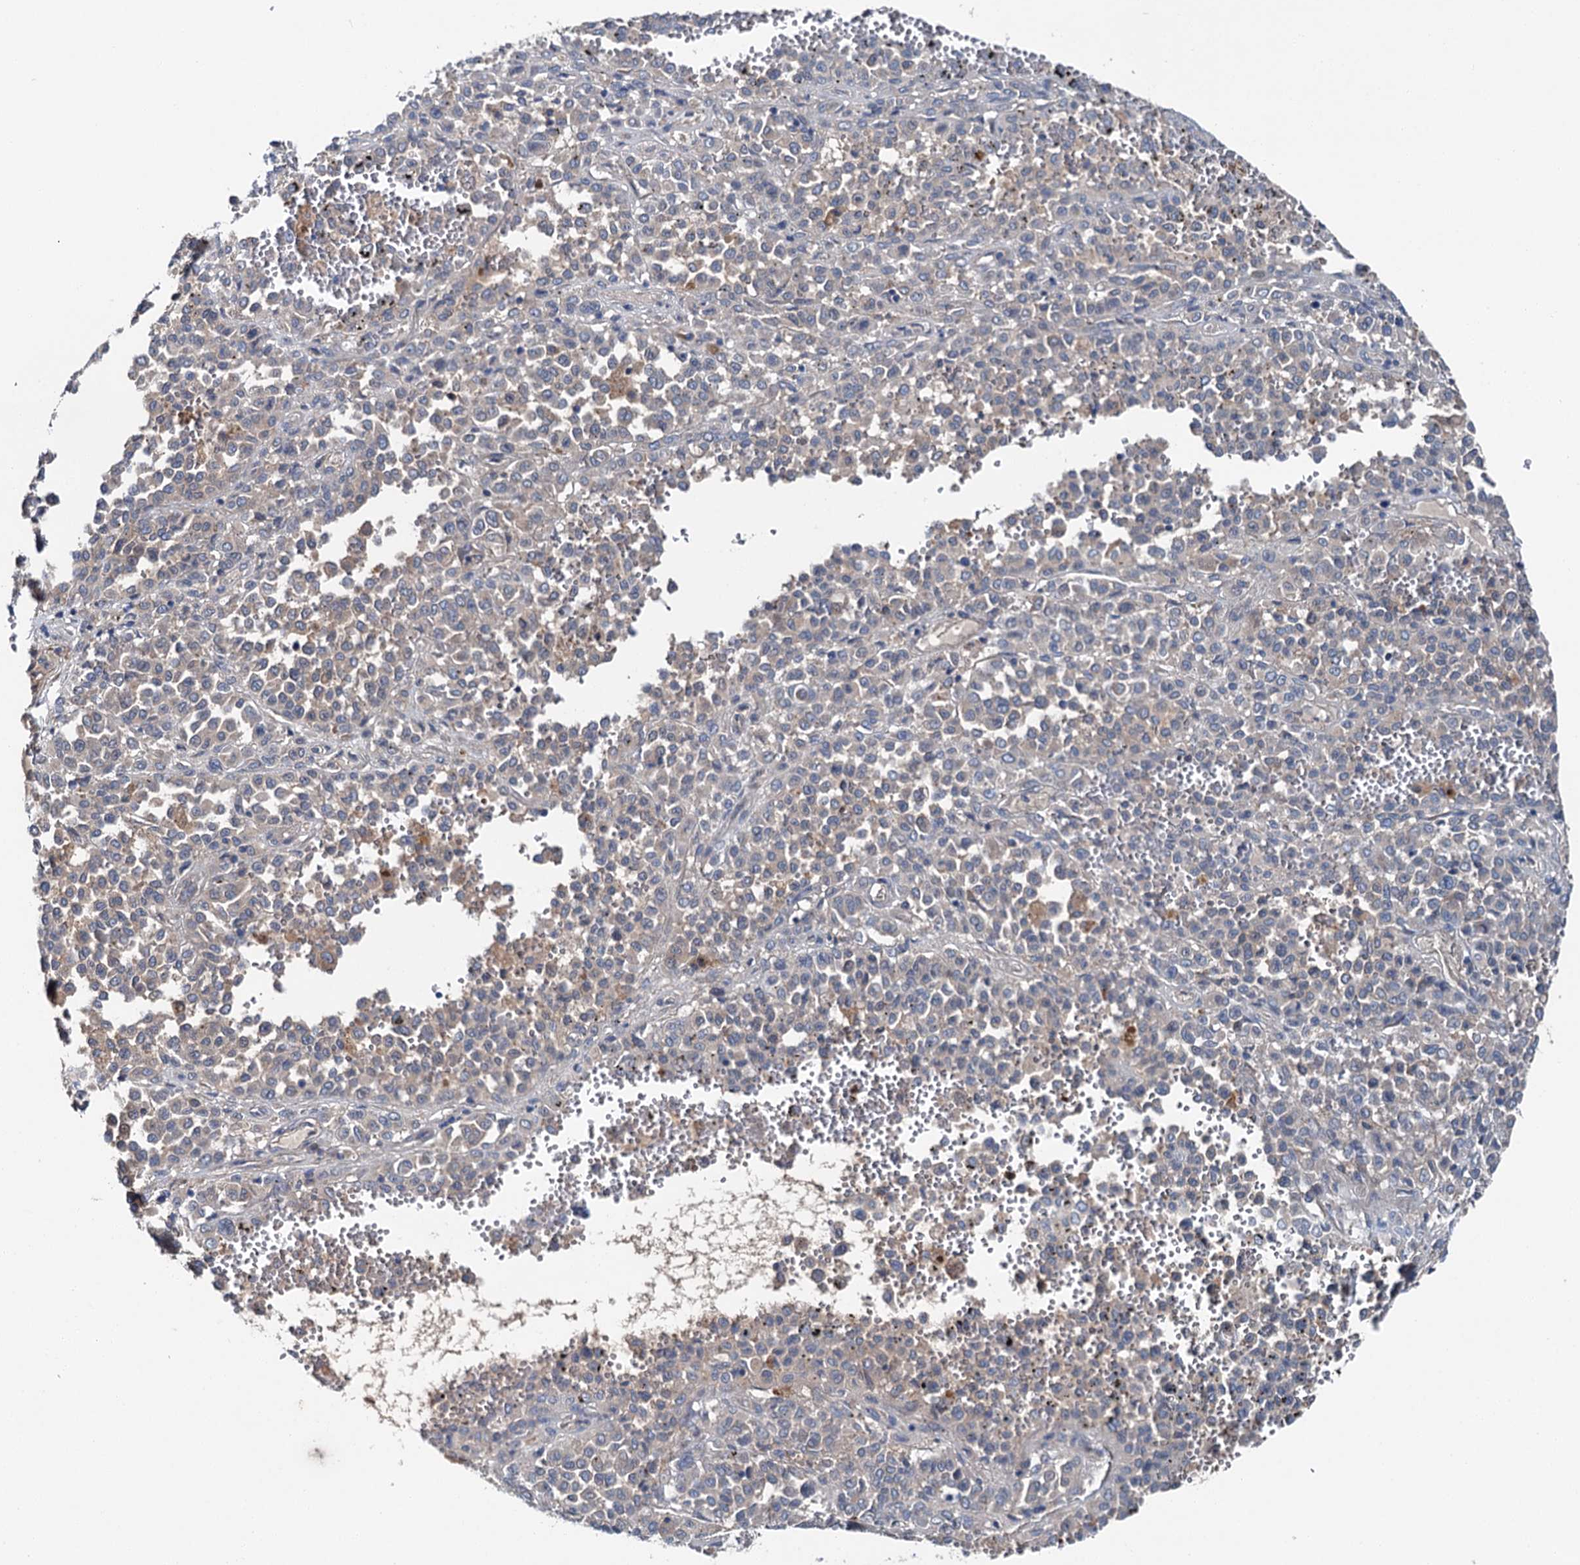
{"staining": {"intensity": "negative", "quantity": "none", "location": "none"}, "tissue": "melanoma", "cell_type": "Tumor cells", "image_type": "cancer", "snomed": [{"axis": "morphology", "description": "Malignant melanoma, Metastatic site"}, {"axis": "topography", "description": "Pancreas"}], "caption": "Tumor cells are negative for protein expression in human melanoma.", "gene": "SLC22A25", "patient": {"sex": "female", "age": 30}}